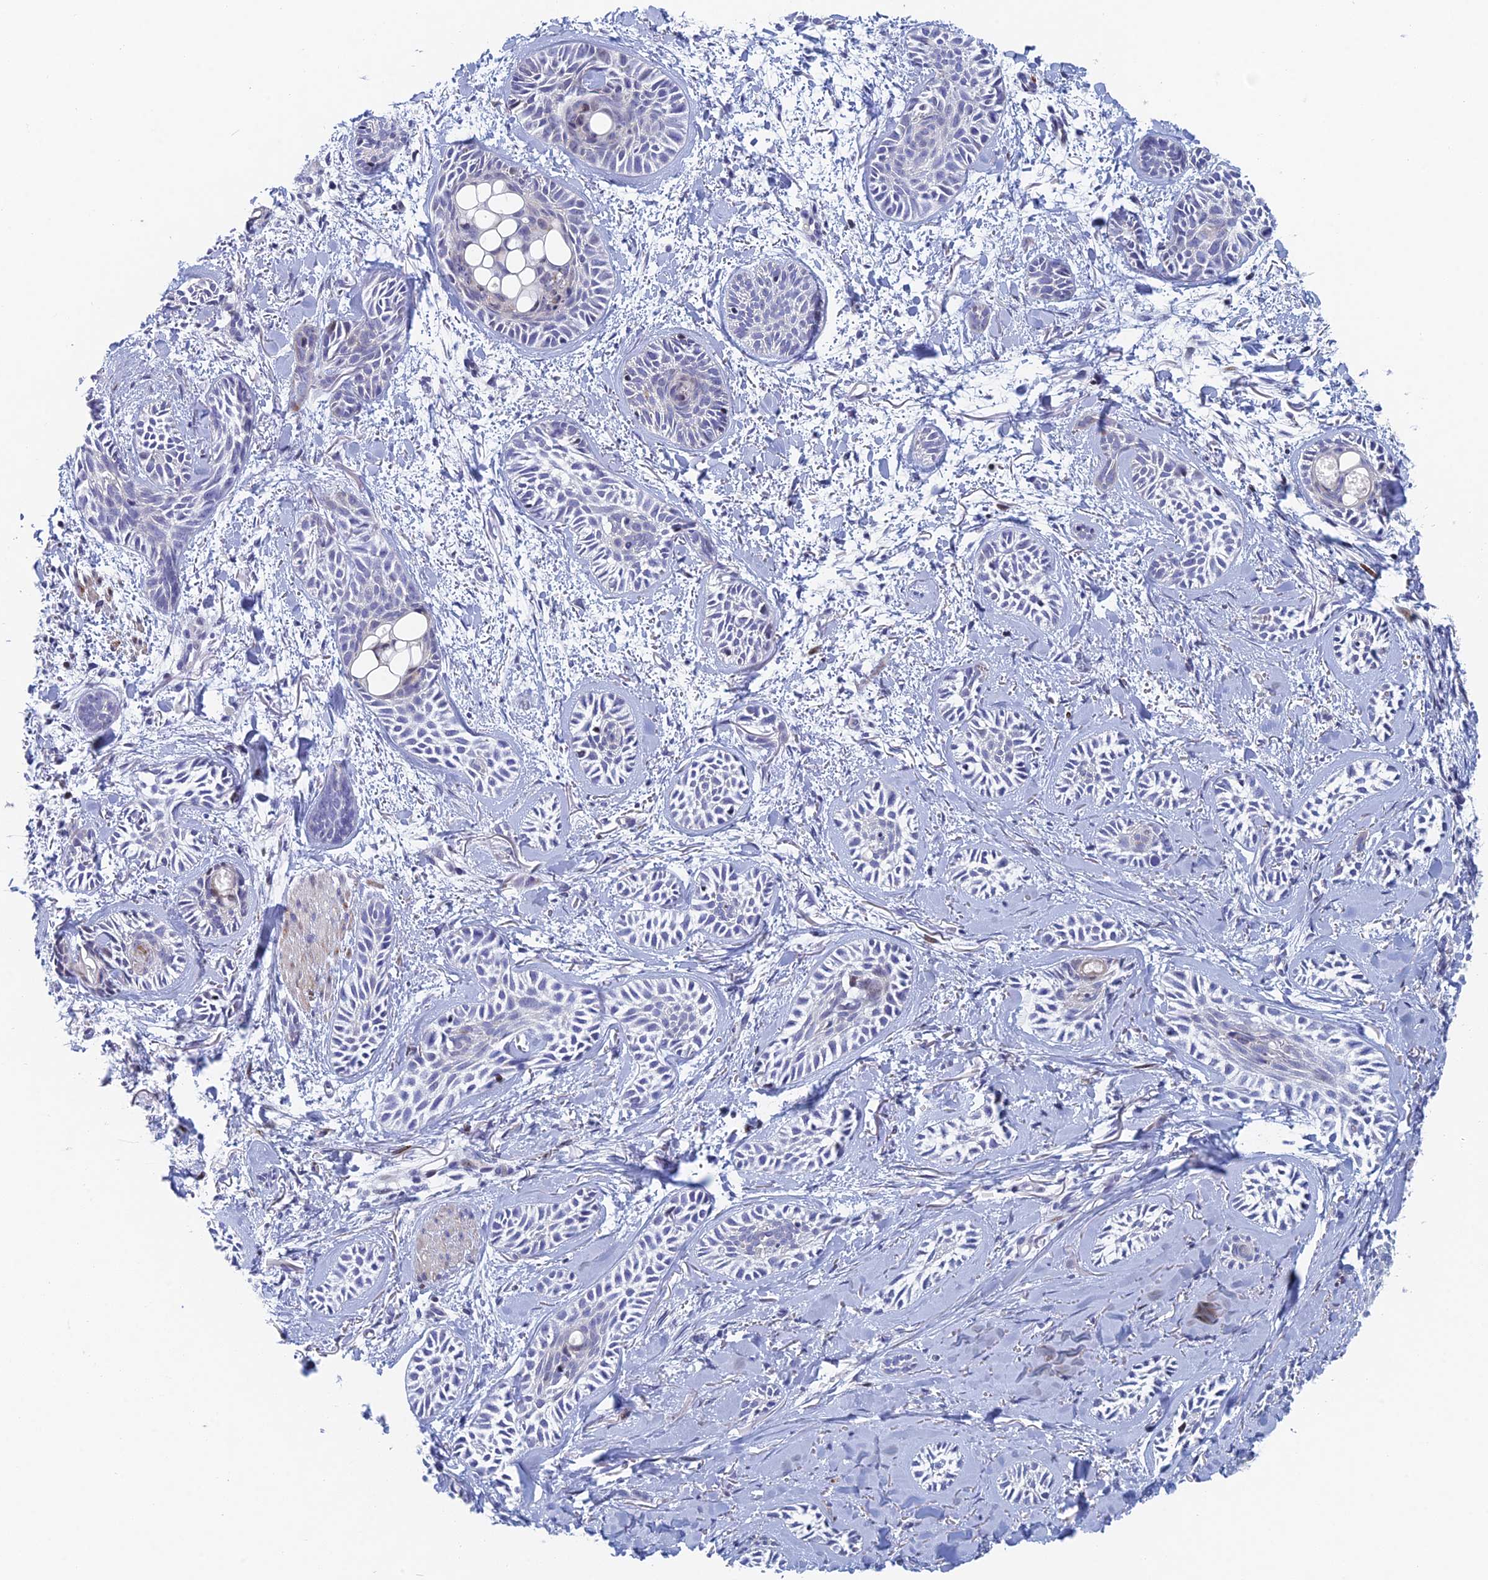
{"staining": {"intensity": "negative", "quantity": "none", "location": "none"}, "tissue": "skin cancer", "cell_type": "Tumor cells", "image_type": "cancer", "snomed": [{"axis": "morphology", "description": "Basal cell carcinoma"}, {"axis": "topography", "description": "Skin"}], "caption": "Skin basal cell carcinoma was stained to show a protein in brown. There is no significant expression in tumor cells. (Immunohistochemistry (ihc), brightfield microscopy, high magnification).", "gene": "DRGX", "patient": {"sex": "female", "age": 59}}